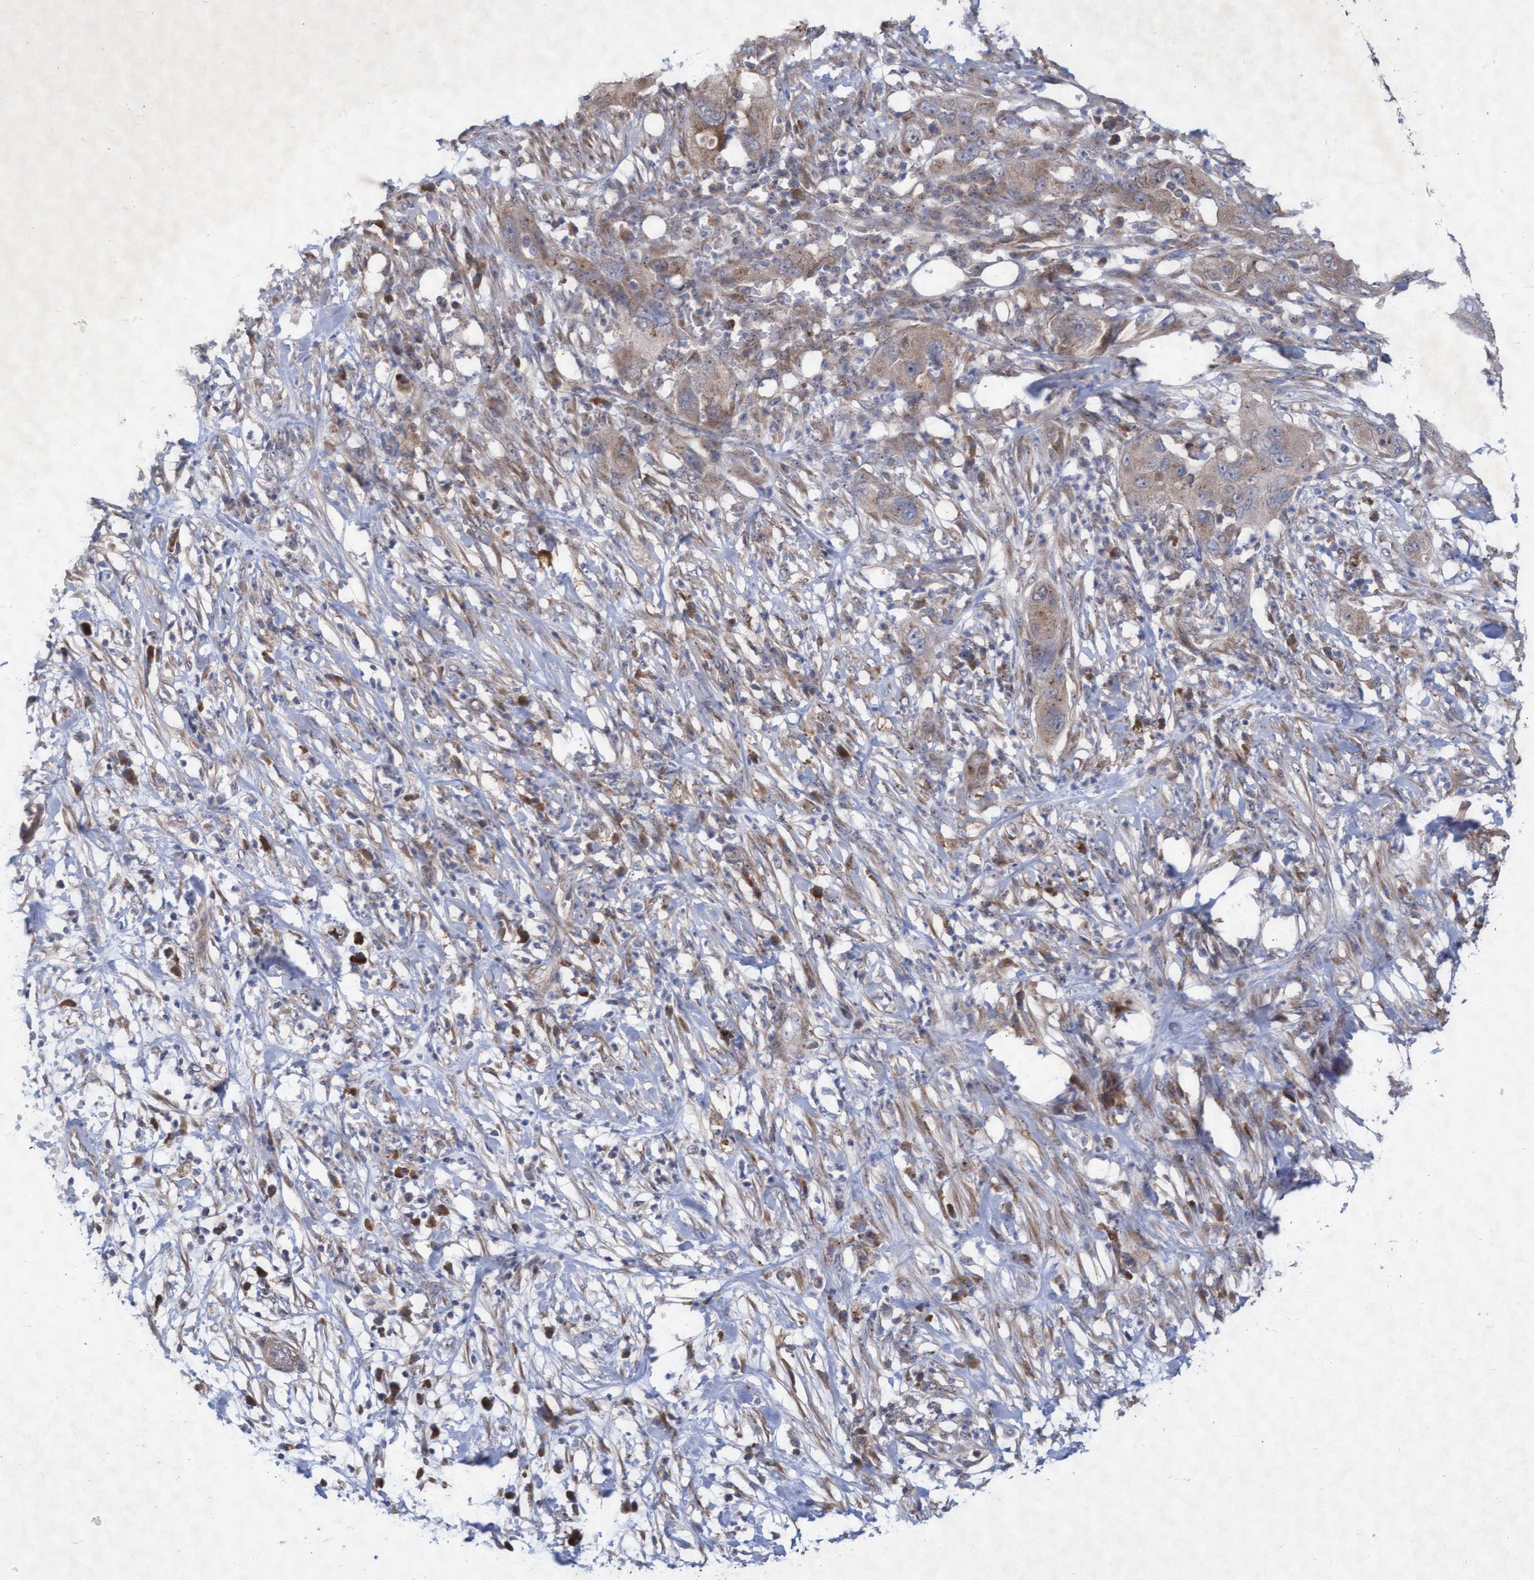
{"staining": {"intensity": "weak", "quantity": "25%-75%", "location": "cytoplasmic/membranous"}, "tissue": "pancreatic cancer", "cell_type": "Tumor cells", "image_type": "cancer", "snomed": [{"axis": "morphology", "description": "Adenocarcinoma, NOS"}, {"axis": "topography", "description": "Pancreas"}], "caption": "Immunohistochemistry photomicrograph of adenocarcinoma (pancreatic) stained for a protein (brown), which displays low levels of weak cytoplasmic/membranous expression in about 25%-75% of tumor cells.", "gene": "ABCF2", "patient": {"sex": "female", "age": 78}}